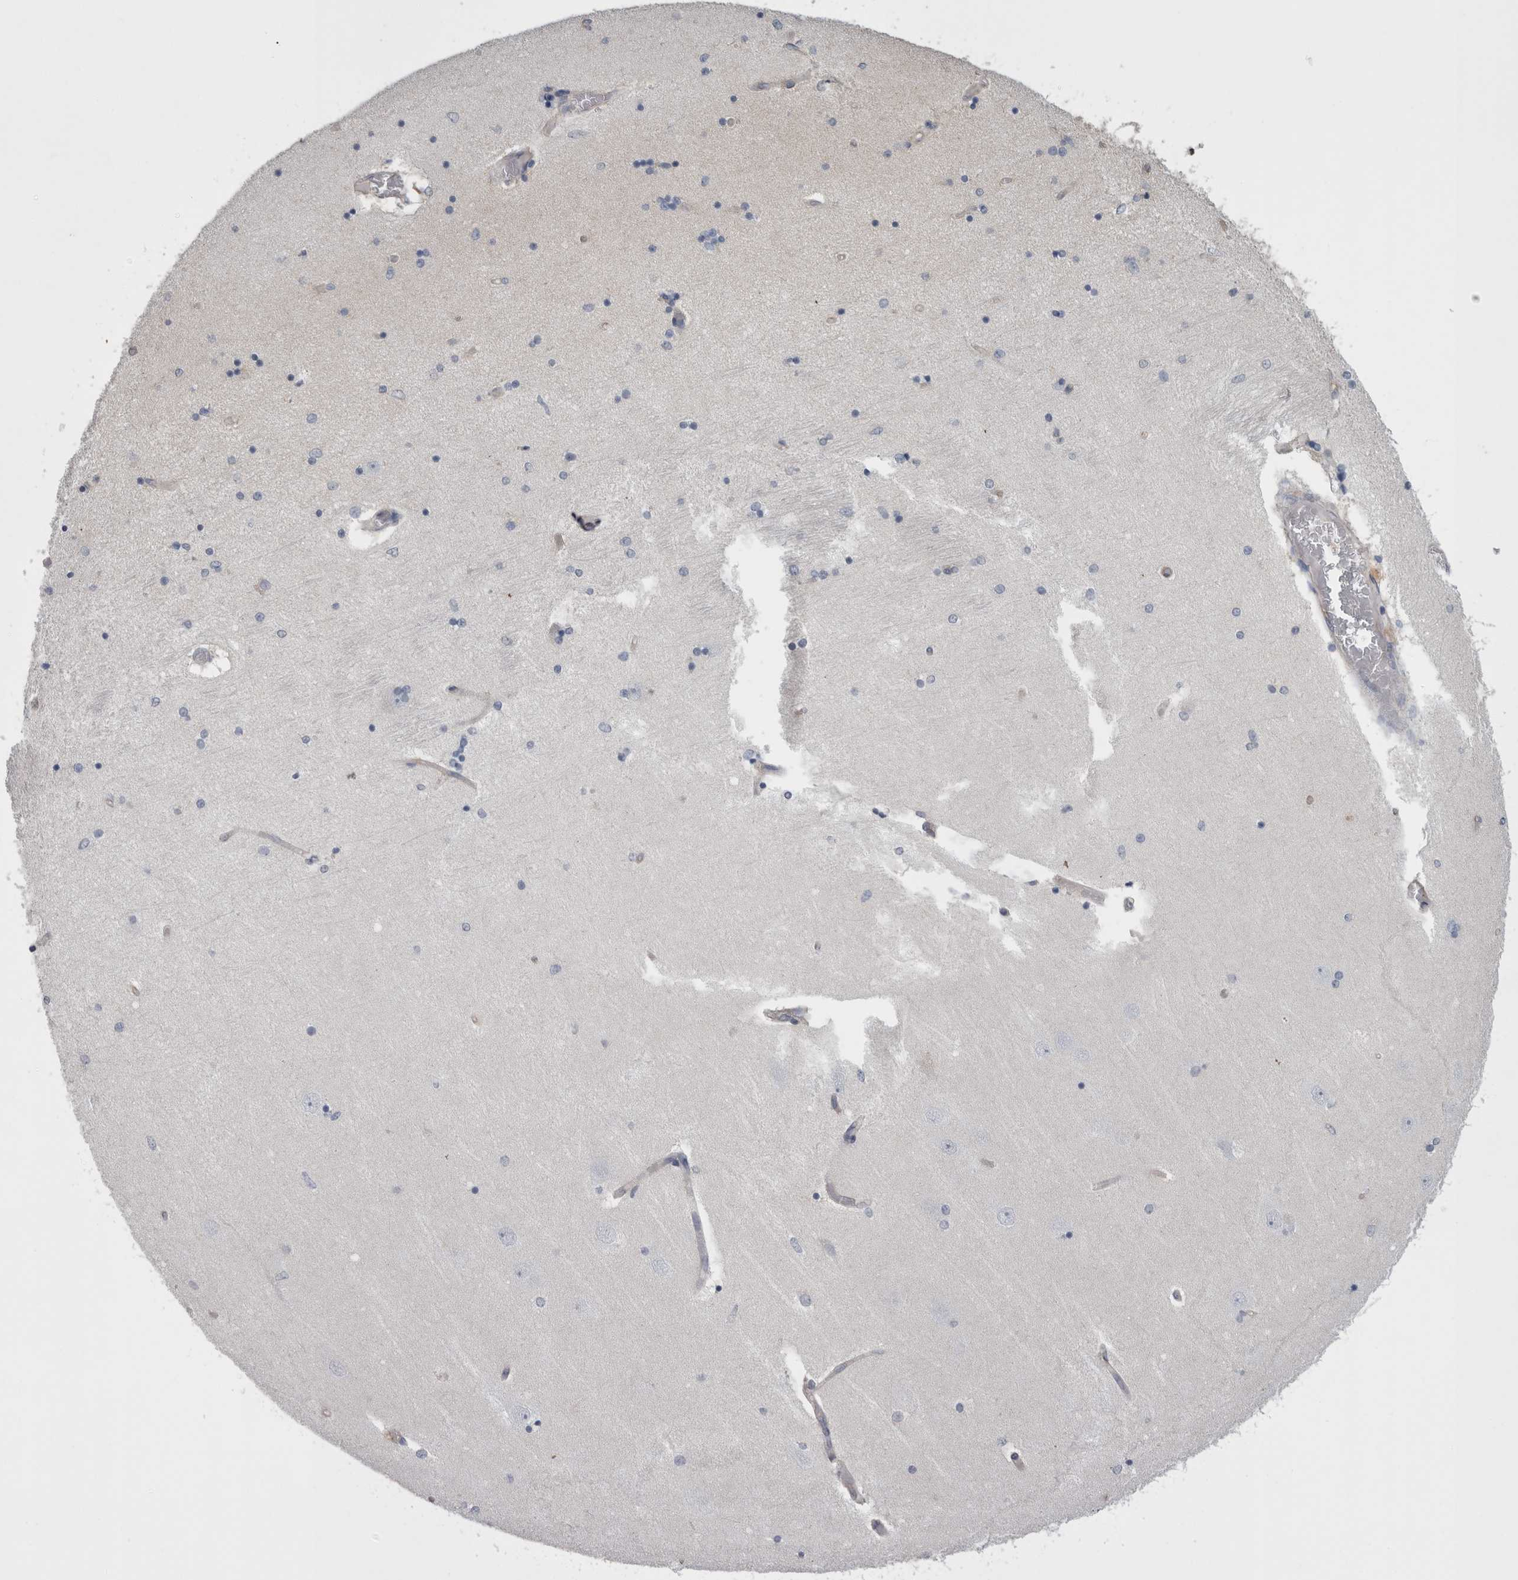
{"staining": {"intensity": "negative", "quantity": "none", "location": "none"}, "tissue": "hippocampus", "cell_type": "Glial cells", "image_type": "normal", "snomed": [{"axis": "morphology", "description": "Normal tissue, NOS"}, {"axis": "topography", "description": "Hippocampus"}], "caption": "This is an immunohistochemistry photomicrograph of unremarkable human hippocampus. There is no expression in glial cells.", "gene": "NECTIN2", "patient": {"sex": "female", "age": 54}}